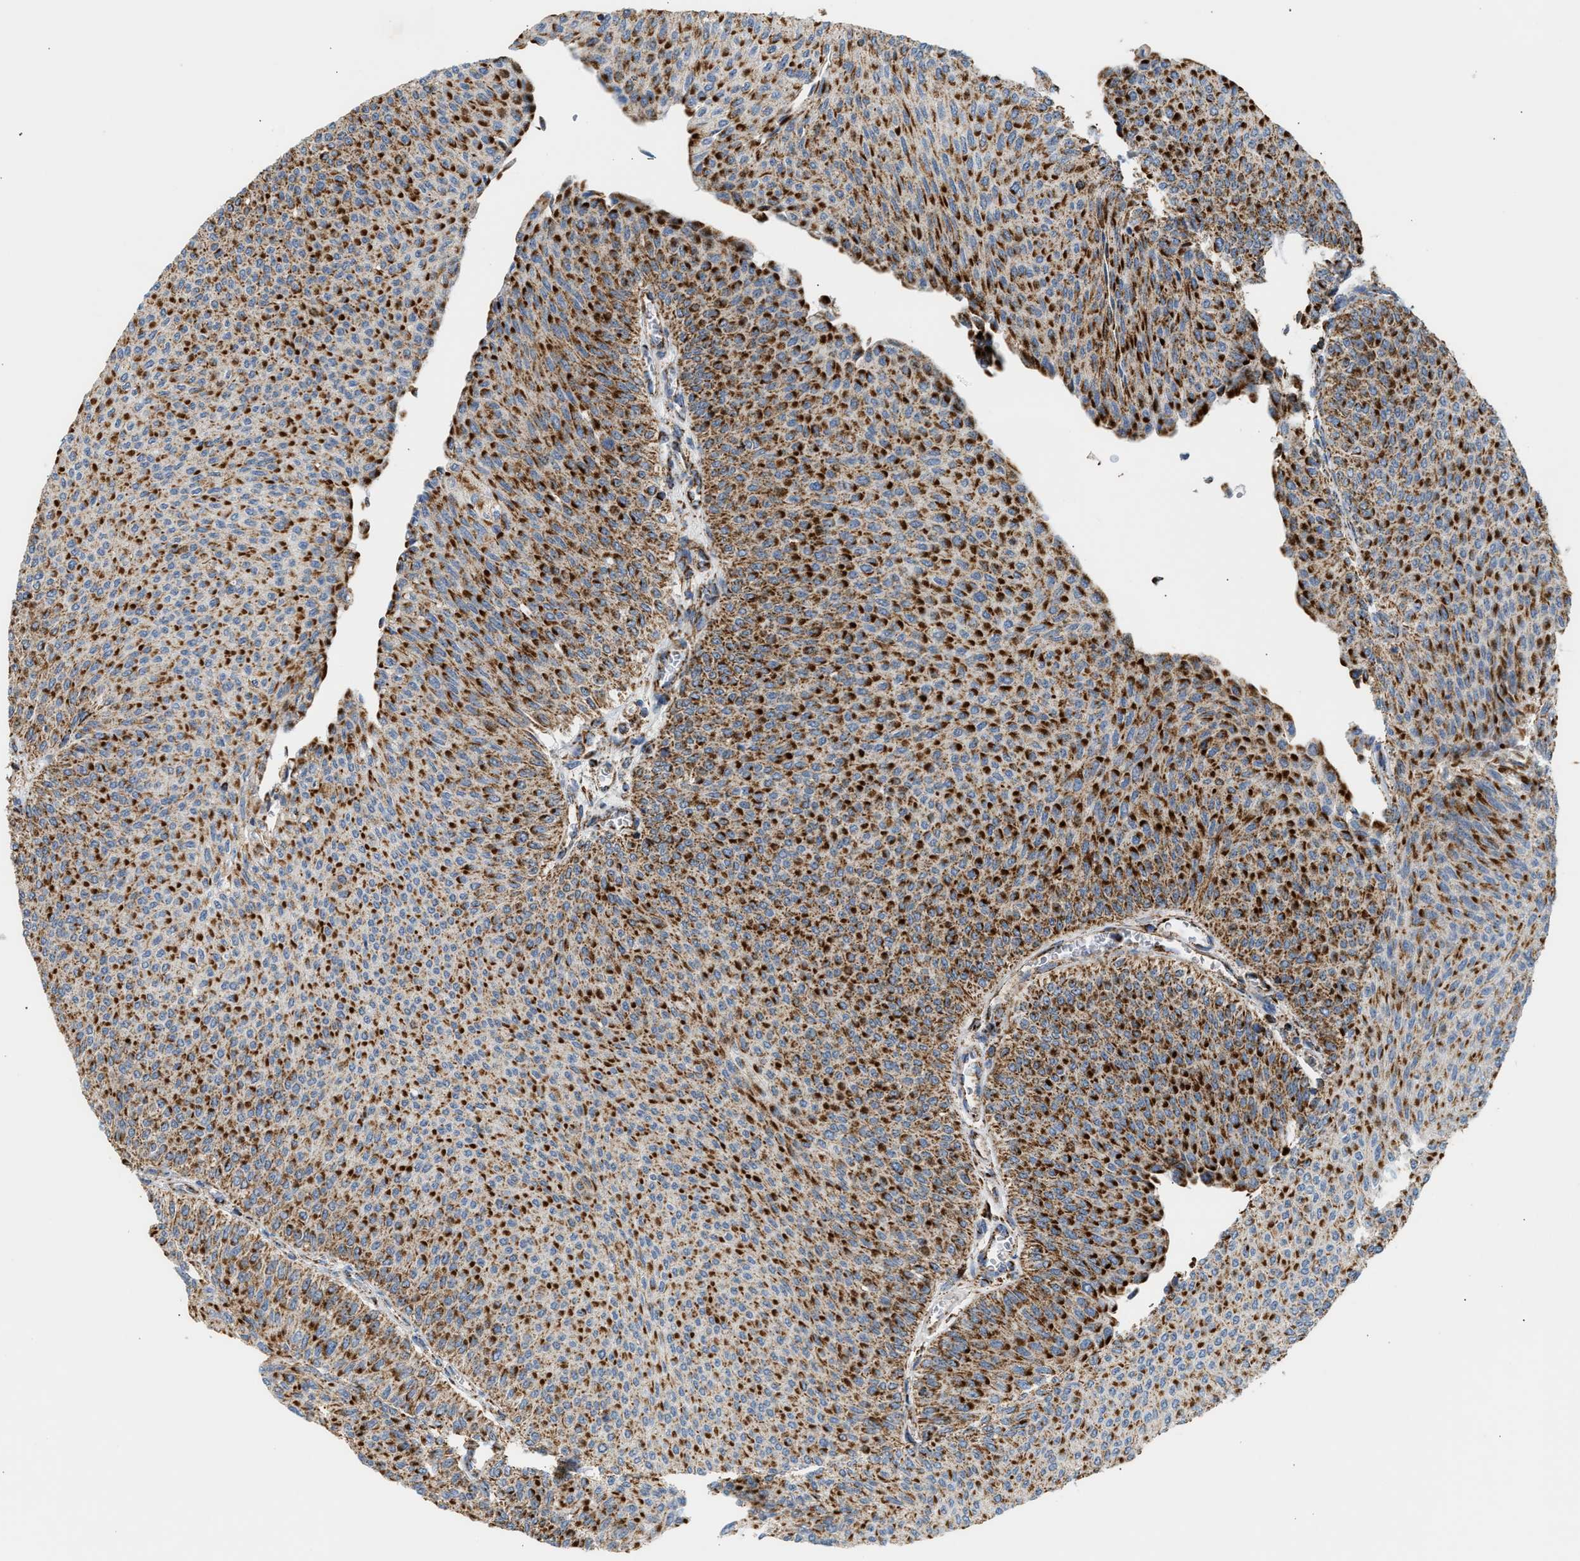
{"staining": {"intensity": "strong", "quantity": ">75%", "location": "cytoplasmic/membranous"}, "tissue": "urothelial cancer", "cell_type": "Tumor cells", "image_type": "cancer", "snomed": [{"axis": "morphology", "description": "Urothelial carcinoma, Low grade"}, {"axis": "topography", "description": "Urinary bladder"}], "caption": "Low-grade urothelial carcinoma tissue demonstrates strong cytoplasmic/membranous staining in approximately >75% of tumor cells", "gene": "OGDH", "patient": {"sex": "male", "age": 78}}